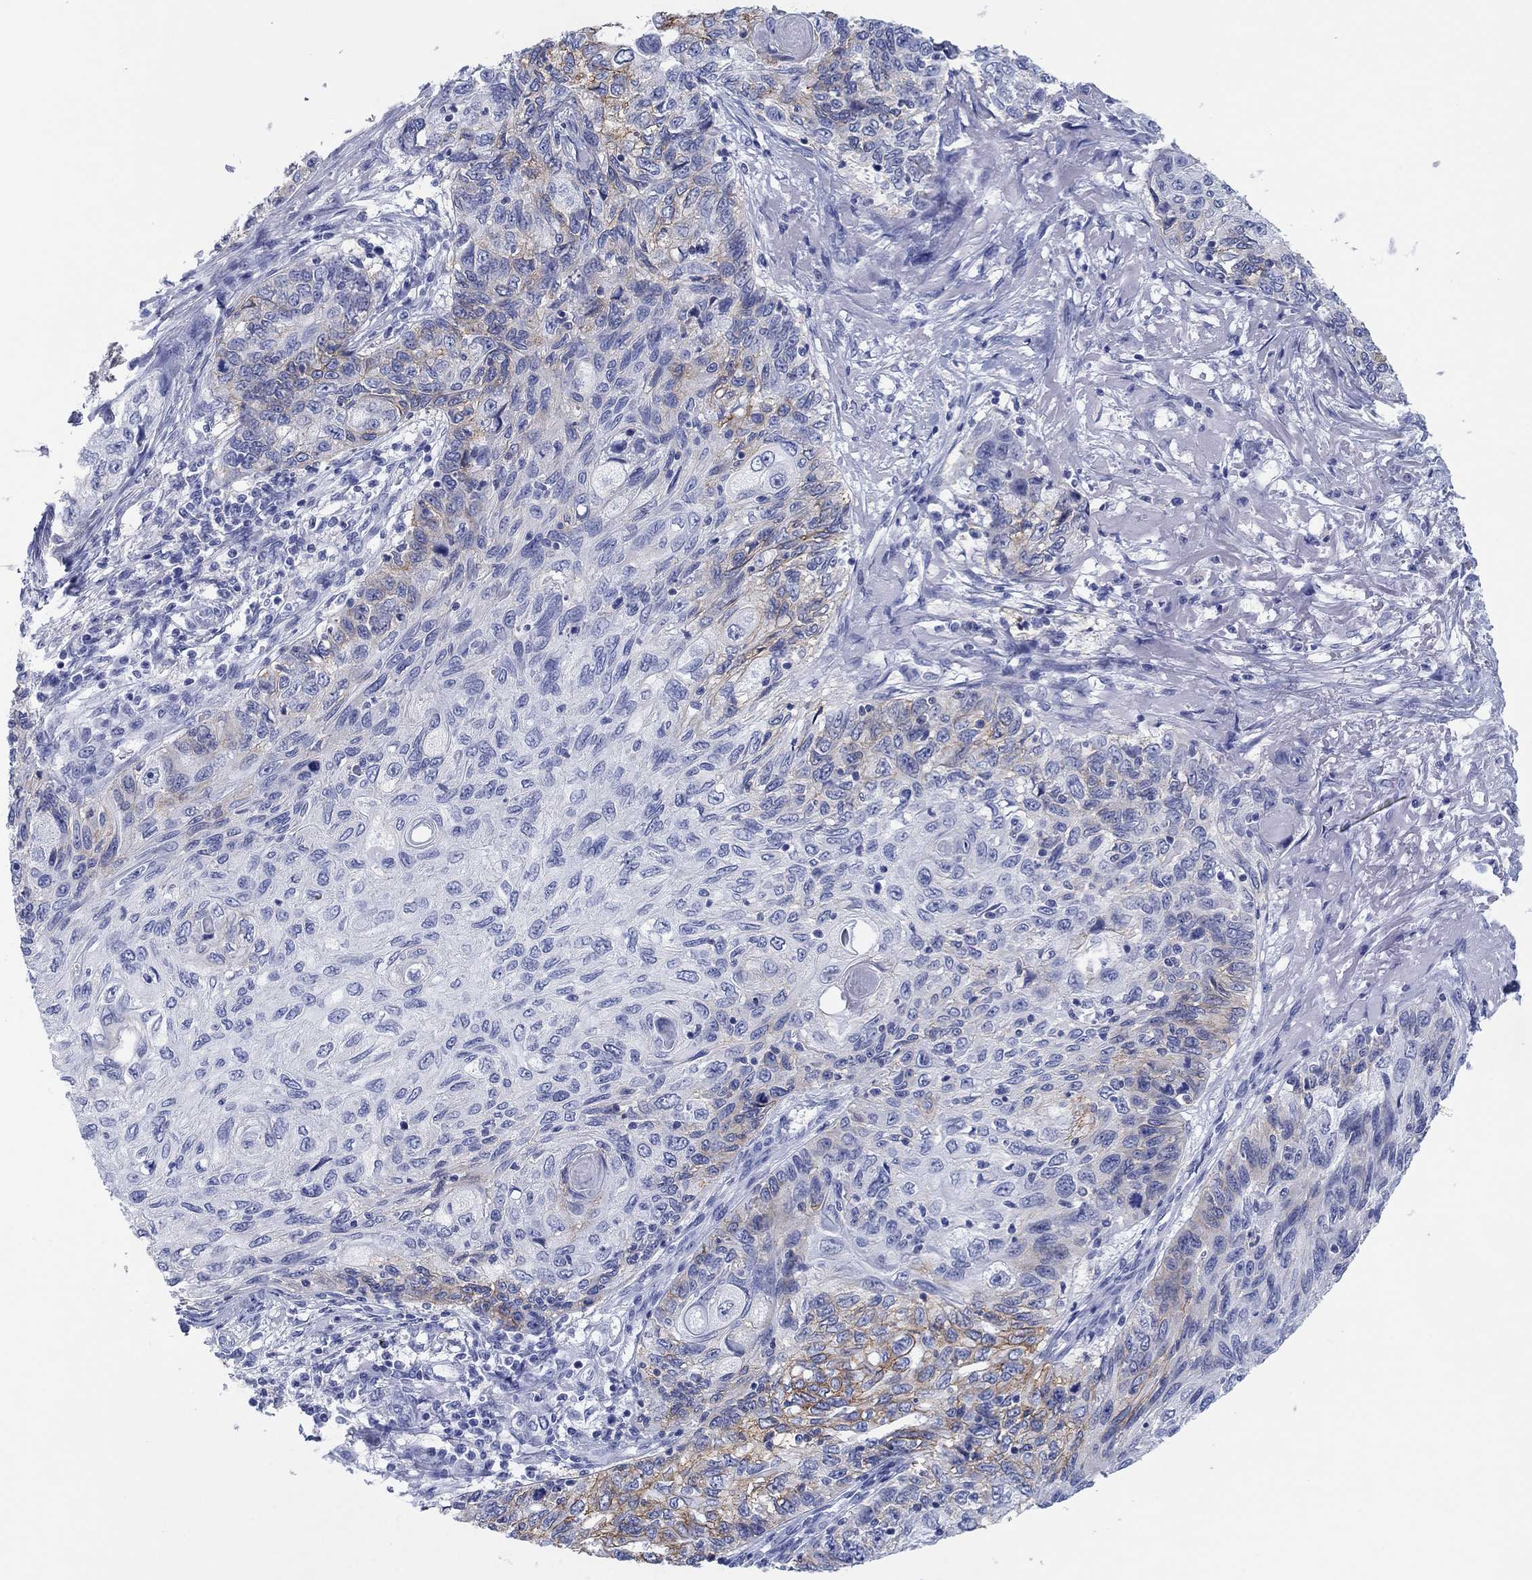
{"staining": {"intensity": "moderate", "quantity": "<25%", "location": "cytoplasmic/membranous"}, "tissue": "skin cancer", "cell_type": "Tumor cells", "image_type": "cancer", "snomed": [{"axis": "morphology", "description": "Squamous cell carcinoma, NOS"}, {"axis": "topography", "description": "Skin"}], "caption": "High-power microscopy captured an immunohistochemistry photomicrograph of skin cancer, revealing moderate cytoplasmic/membranous expression in approximately <25% of tumor cells. (brown staining indicates protein expression, while blue staining denotes nuclei).", "gene": "ATP1B1", "patient": {"sex": "male", "age": 92}}